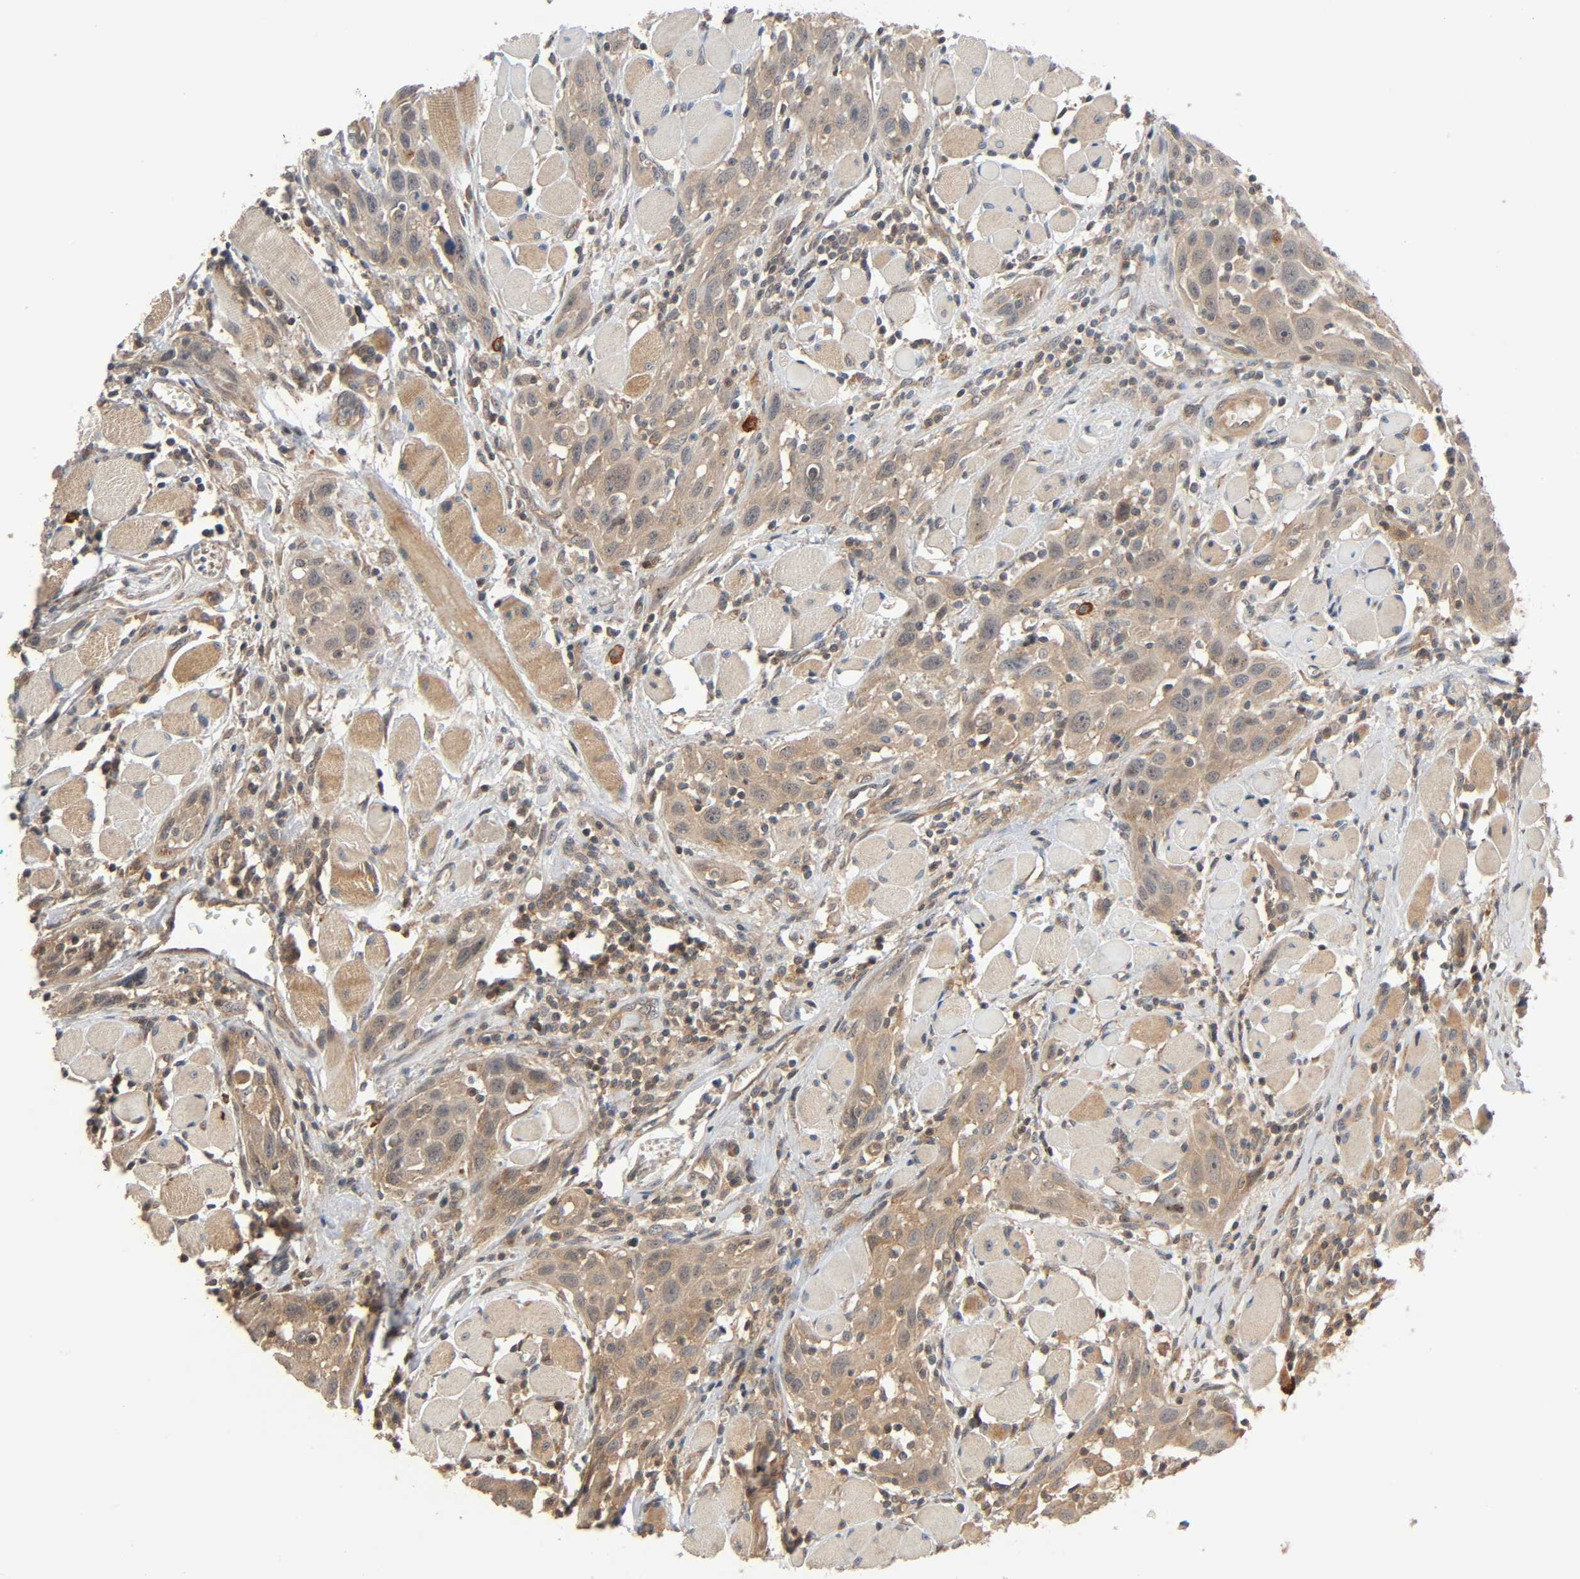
{"staining": {"intensity": "moderate", "quantity": ">75%", "location": "cytoplasmic/membranous"}, "tissue": "head and neck cancer", "cell_type": "Tumor cells", "image_type": "cancer", "snomed": [{"axis": "morphology", "description": "Squamous cell carcinoma, NOS"}, {"axis": "topography", "description": "Oral tissue"}, {"axis": "topography", "description": "Head-Neck"}], "caption": "Moderate cytoplasmic/membranous expression for a protein is seen in approximately >75% of tumor cells of head and neck squamous cell carcinoma using IHC.", "gene": "PPP2R1B", "patient": {"sex": "female", "age": 50}}